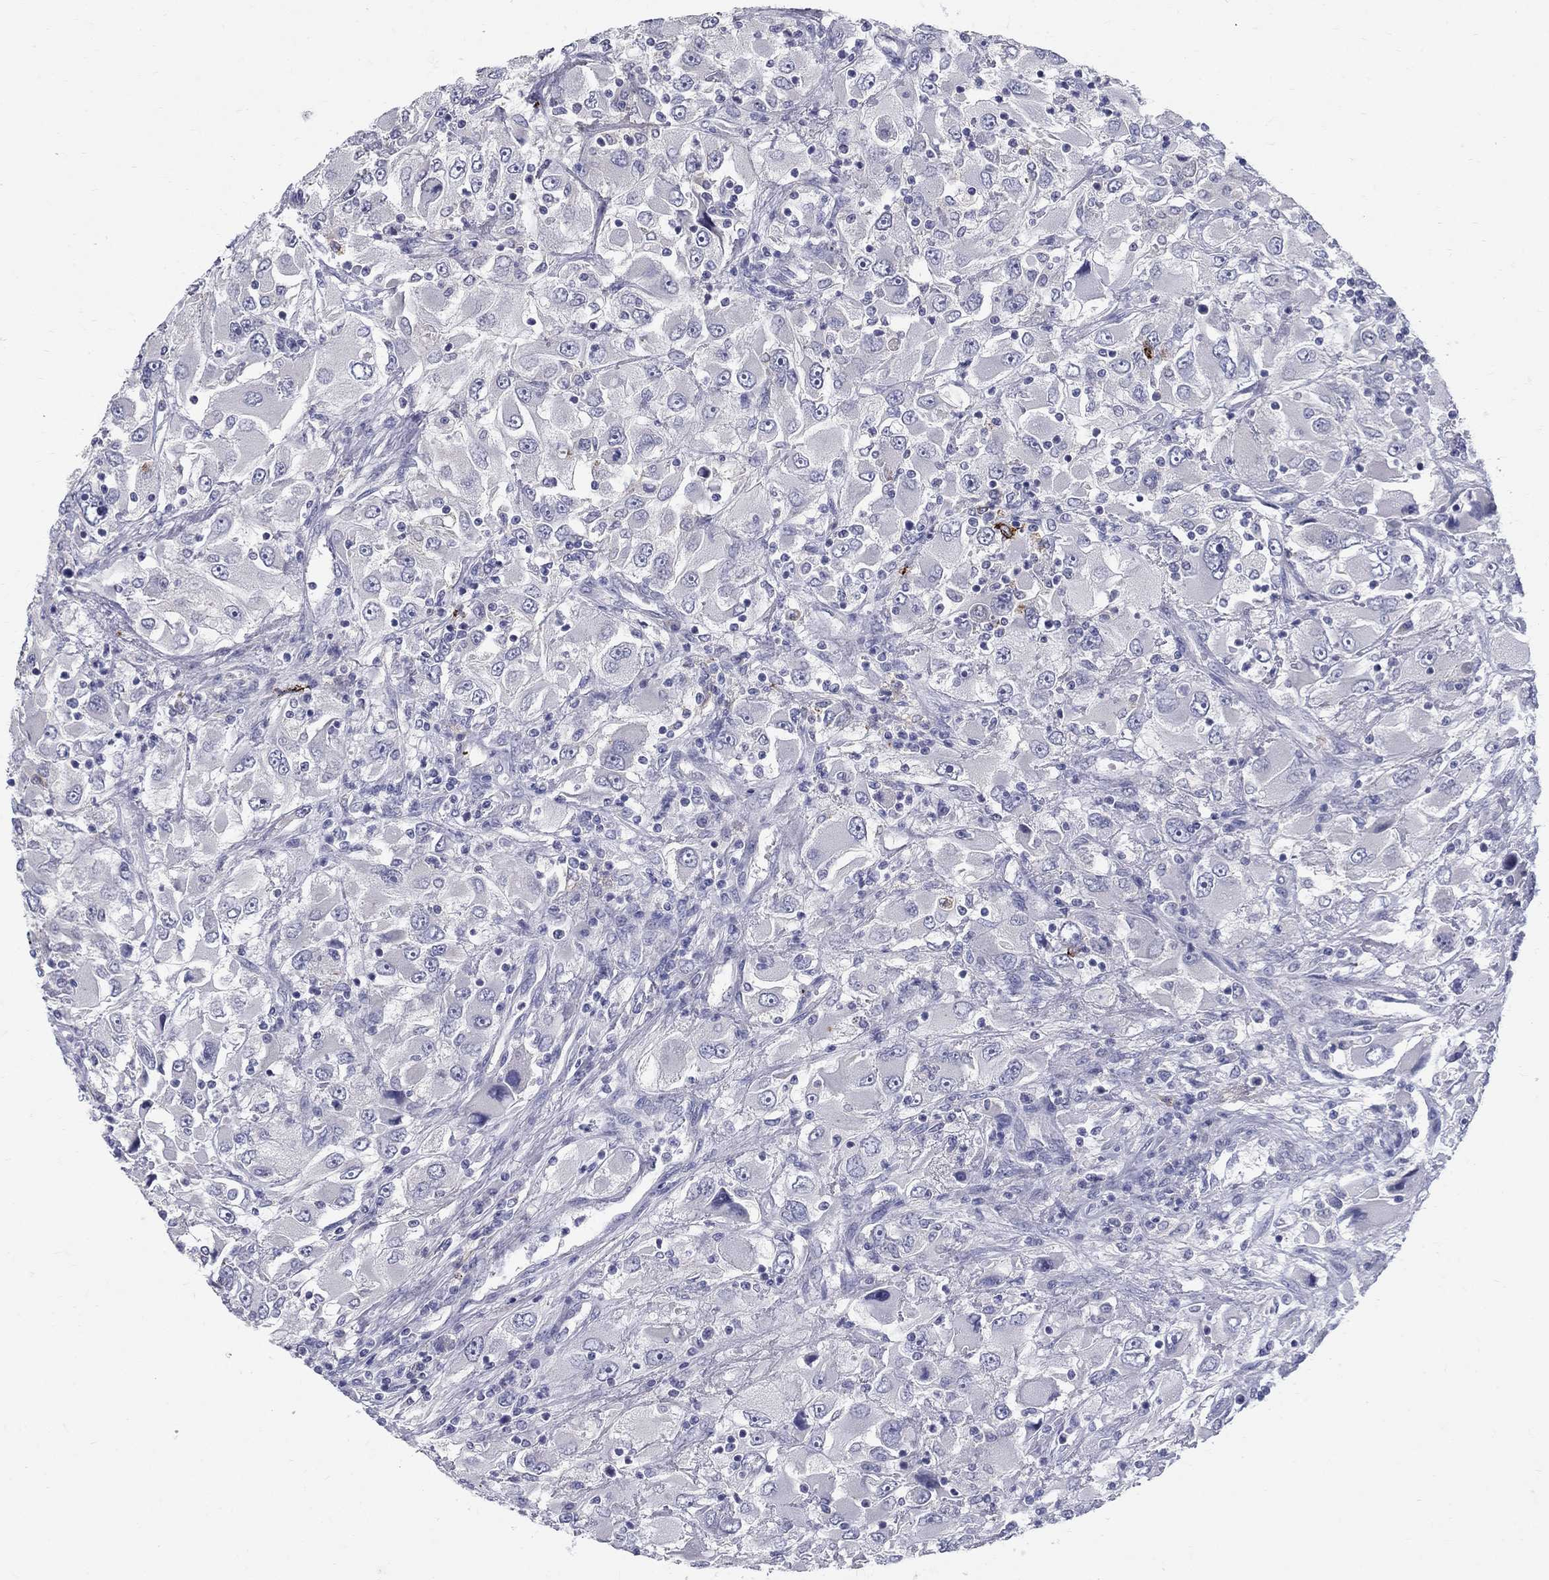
{"staining": {"intensity": "negative", "quantity": "none", "location": "none"}, "tissue": "renal cancer", "cell_type": "Tumor cells", "image_type": "cancer", "snomed": [{"axis": "morphology", "description": "Adenocarcinoma, NOS"}, {"axis": "topography", "description": "Kidney"}], "caption": "High power microscopy photomicrograph of an immunohistochemistry (IHC) histopathology image of renal cancer, revealing no significant staining in tumor cells. (DAB (3,3'-diaminobenzidine) immunohistochemistry, high magnification).", "gene": "TP53TG5", "patient": {"sex": "female", "age": 52}}